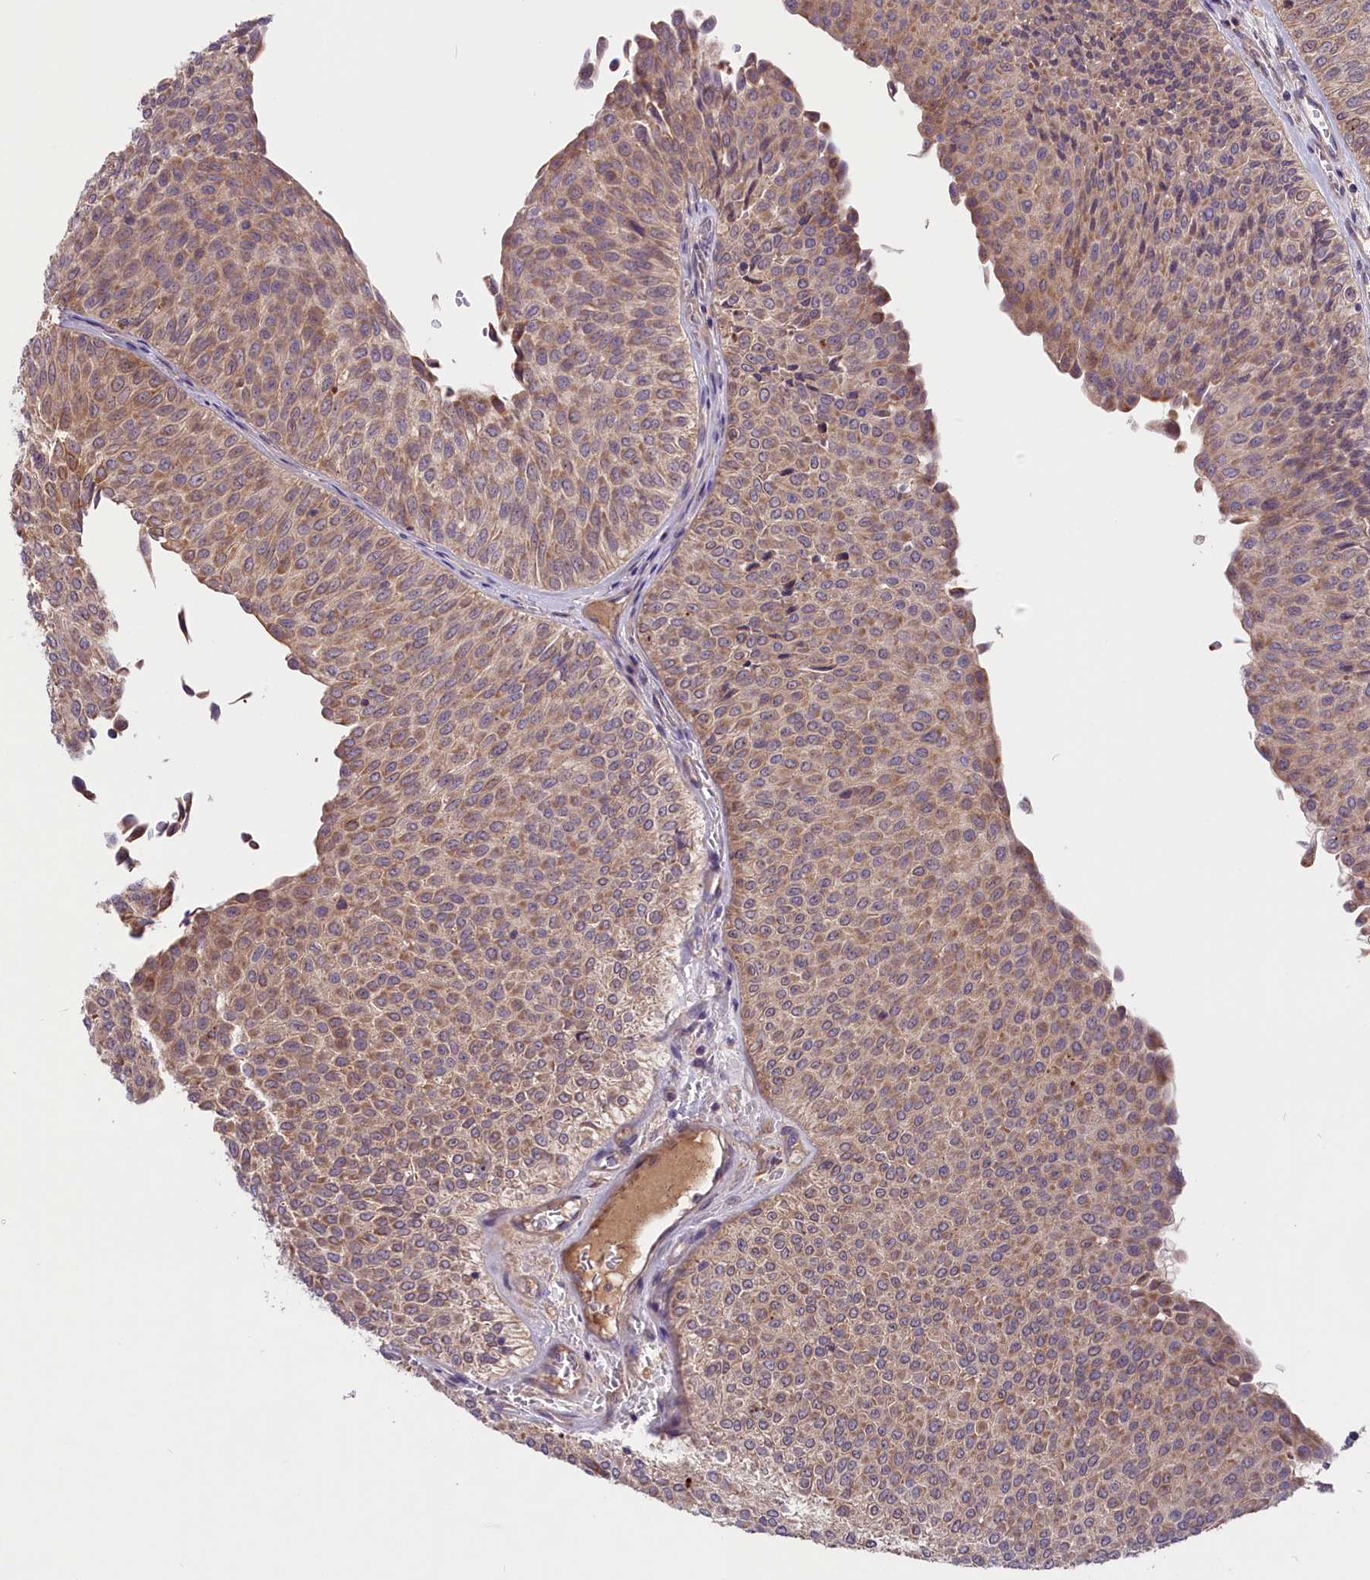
{"staining": {"intensity": "moderate", "quantity": ">75%", "location": "cytoplasmic/membranous,nuclear"}, "tissue": "urothelial cancer", "cell_type": "Tumor cells", "image_type": "cancer", "snomed": [{"axis": "morphology", "description": "Urothelial carcinoma, Low grade"}, {"axis": "topography", "description": "Urinary bladder"}], "caption": "Immunohistochemistry of human urothelial carcinoma (low-grade) shows medium levels of moderate cytoplasmic/membranous and nuclear positivity in approximately >75% of tumor cells. (IHC, brightfield microscopy, high magnification).", "gene": "COG8", "patient": {"sex": "male", "age": 78}}